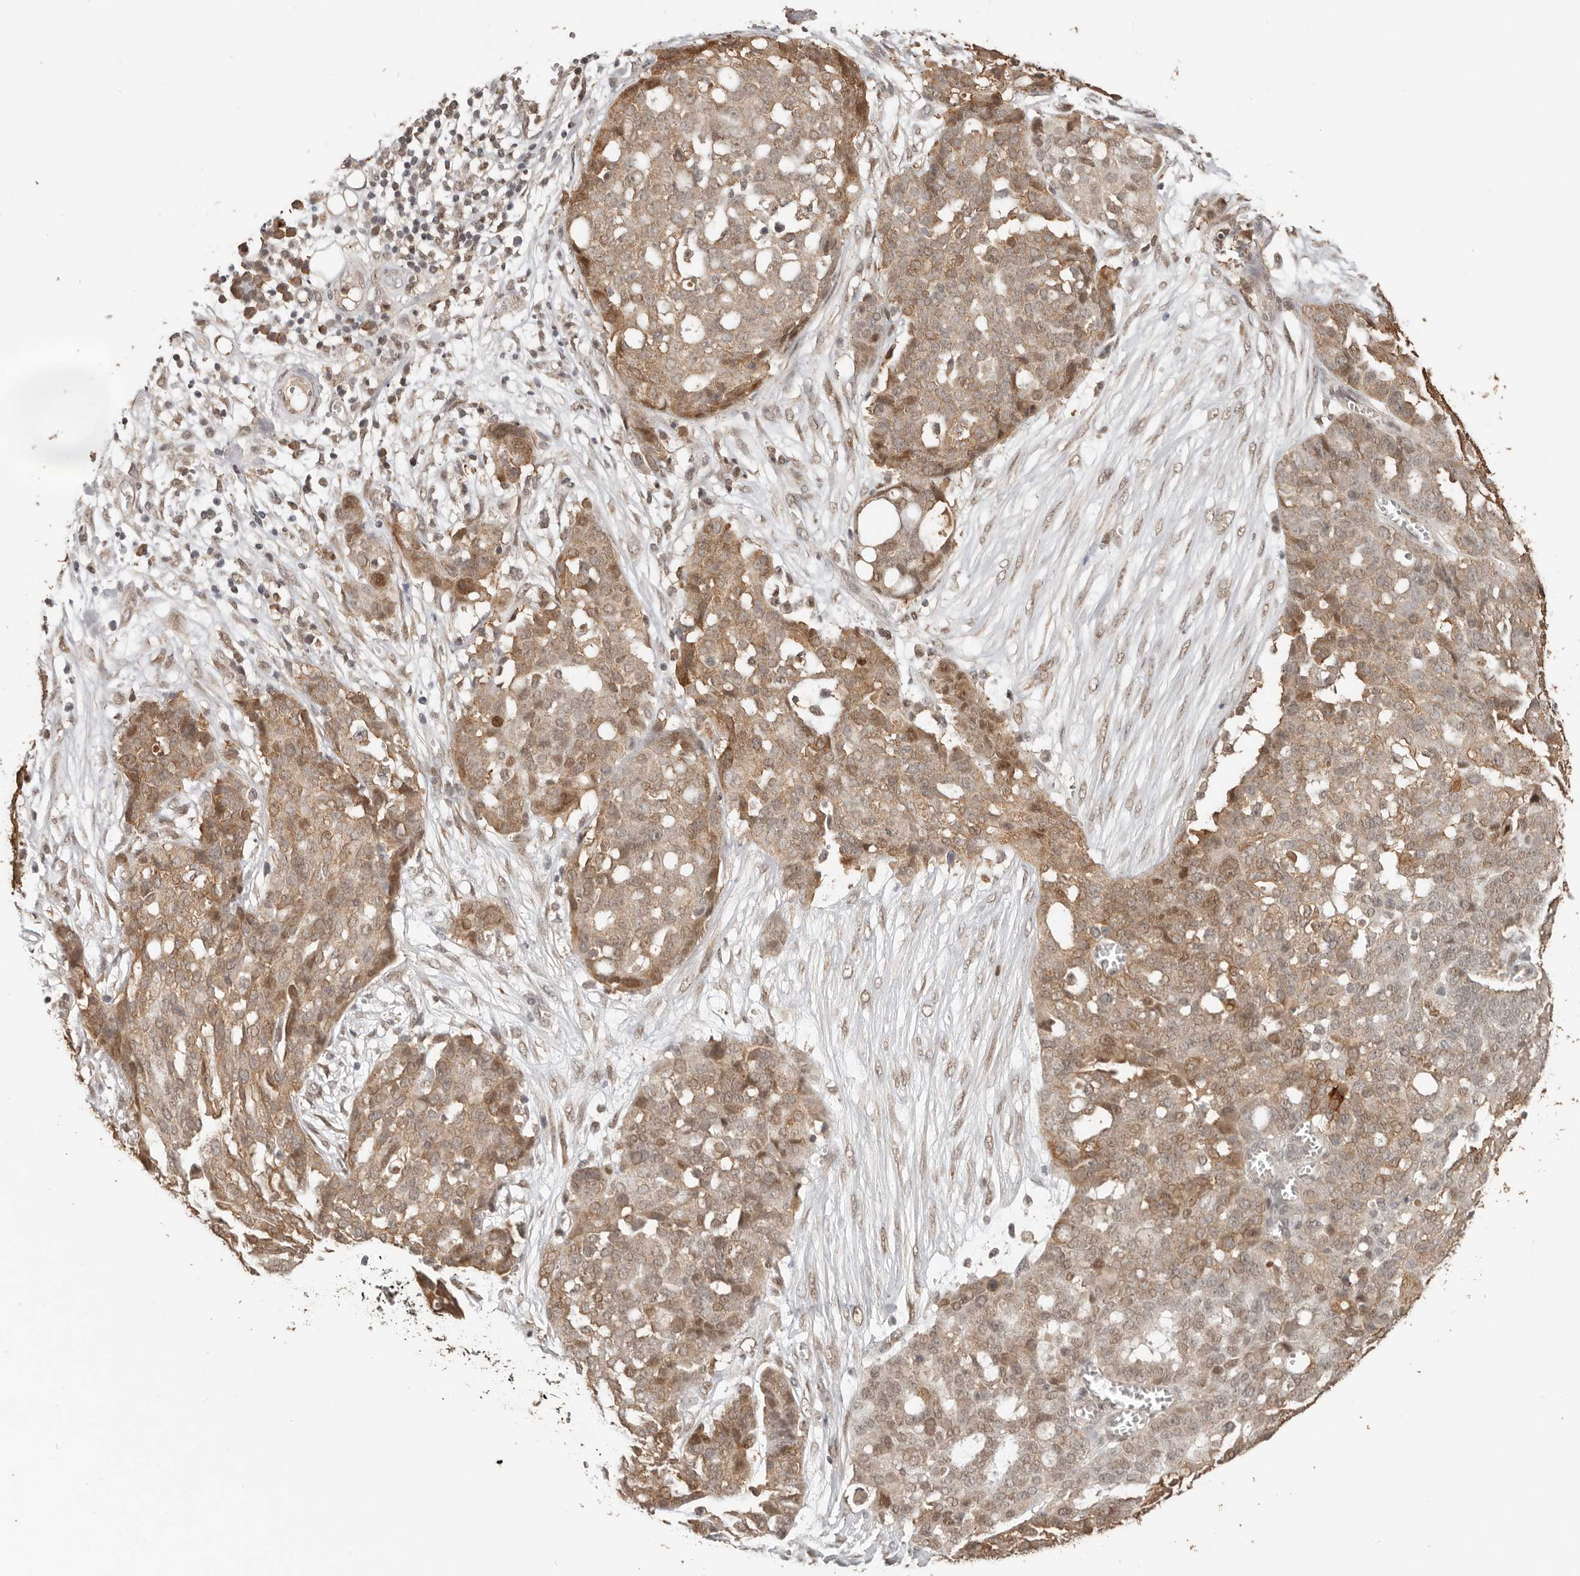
{"staining": {"intensity": "moderate", "quantity": ">75%", "location": "cytoplasmic/membranous,nuclear"}, "tissue": "ovarian cancer", "cell_type": "Tumor cells", "image_type": "cancer", "snomed": [{"axis": "morphology", "description": "Cystadenocarcinoma, serous, NOS"}, {"axis": "topography", "description": "Soft tissue"}, {"axis": "topography", "description": "Ovary"}], "caption": "Protein staining of serous cystadenocarcinoma (ovarian) tissue displays moderate cytoplasmic/membranous and nuclear staining in approximately >75% of tumor cells.", "gene": "SEC14L1", "patient": {"sex": "female", "age": 57}}